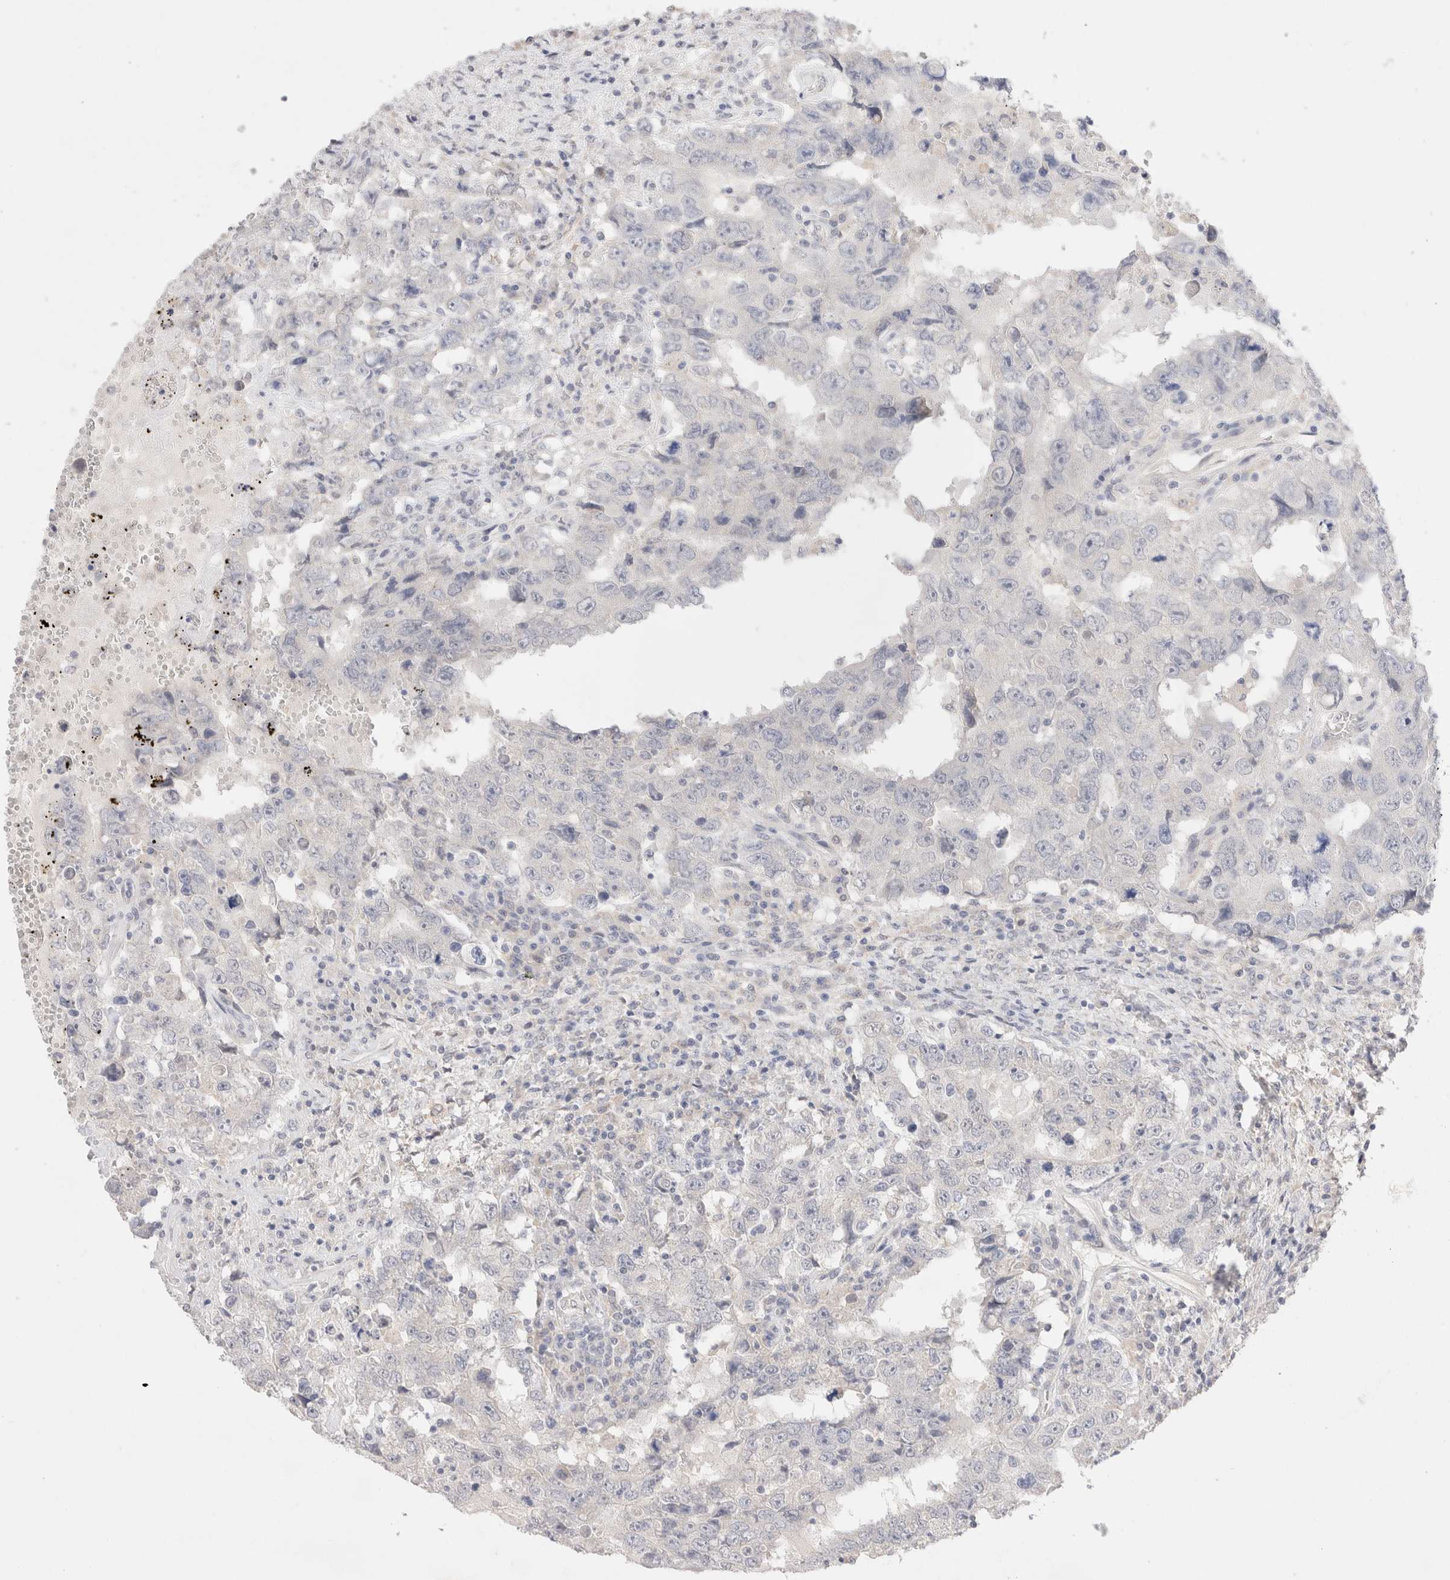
{"staining": {"intensity": "negative", "quantity": "none", "location": "none"}, "tissue": "testis cancer", "cell_type": "Tumor cells", "image_type": "cancer", "snomed": [{"axis": "morphology", "description": "Carcinoma, Embryonal, NOS"}, {"axis": "topography", "description": "Testis"}], "caption": "DAB (3,3'-diaminobenzidine) immunohistochemical staining of human embryonal carcinoma (testis) exhibits no significant positivity in tumor cells. (Stains: DAB (3,3'-diaminobenzidine) immunohistochemistry with hematoxylin counter stain, Microscopy: brightfield microscopy at high magnification).", "gene": "SPATA20", "patient": {"sex": "male", "age": 26}}